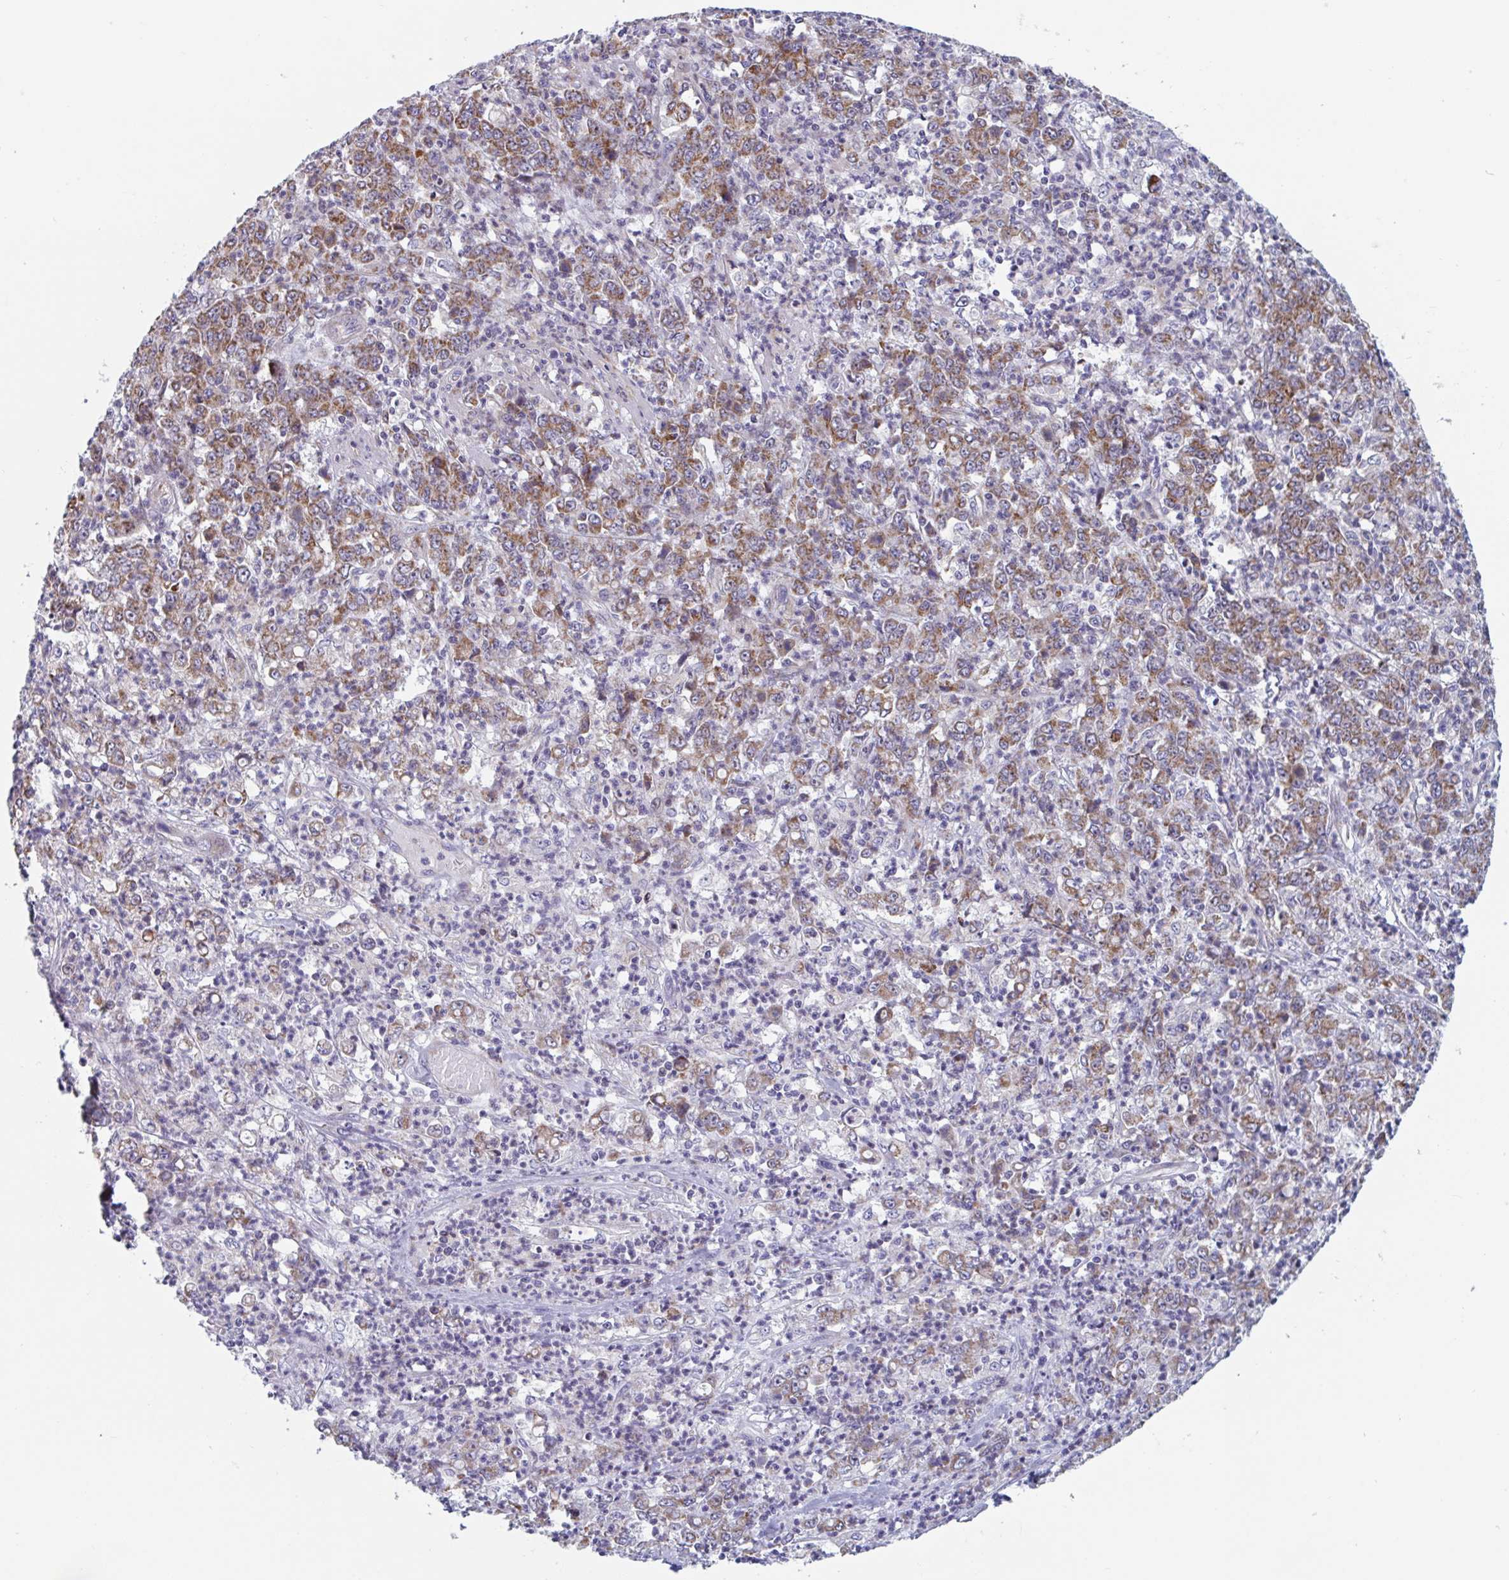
{"staining": {"intensity": "moderate", "quantity": ">75%", "location": "cytoplasmic/membranous"}, "tissue": "stomach cancer", "cell_type": "Tumor cells", "image_type": "cancer", "snomed": [{"axis": "morphology", "description": "Adenocarcinoma, NOS"}, {"axis": "topography", "description": "Stomach, lower"}], "caption": "DAB immunohistochemical staining of stomach cancer exhibits moderate cytoplasmic/membranous protein expression in approximately >75% of tumor cells.", "gene": "MRPL53", "patient": {"sex": "female", "age": 71}}